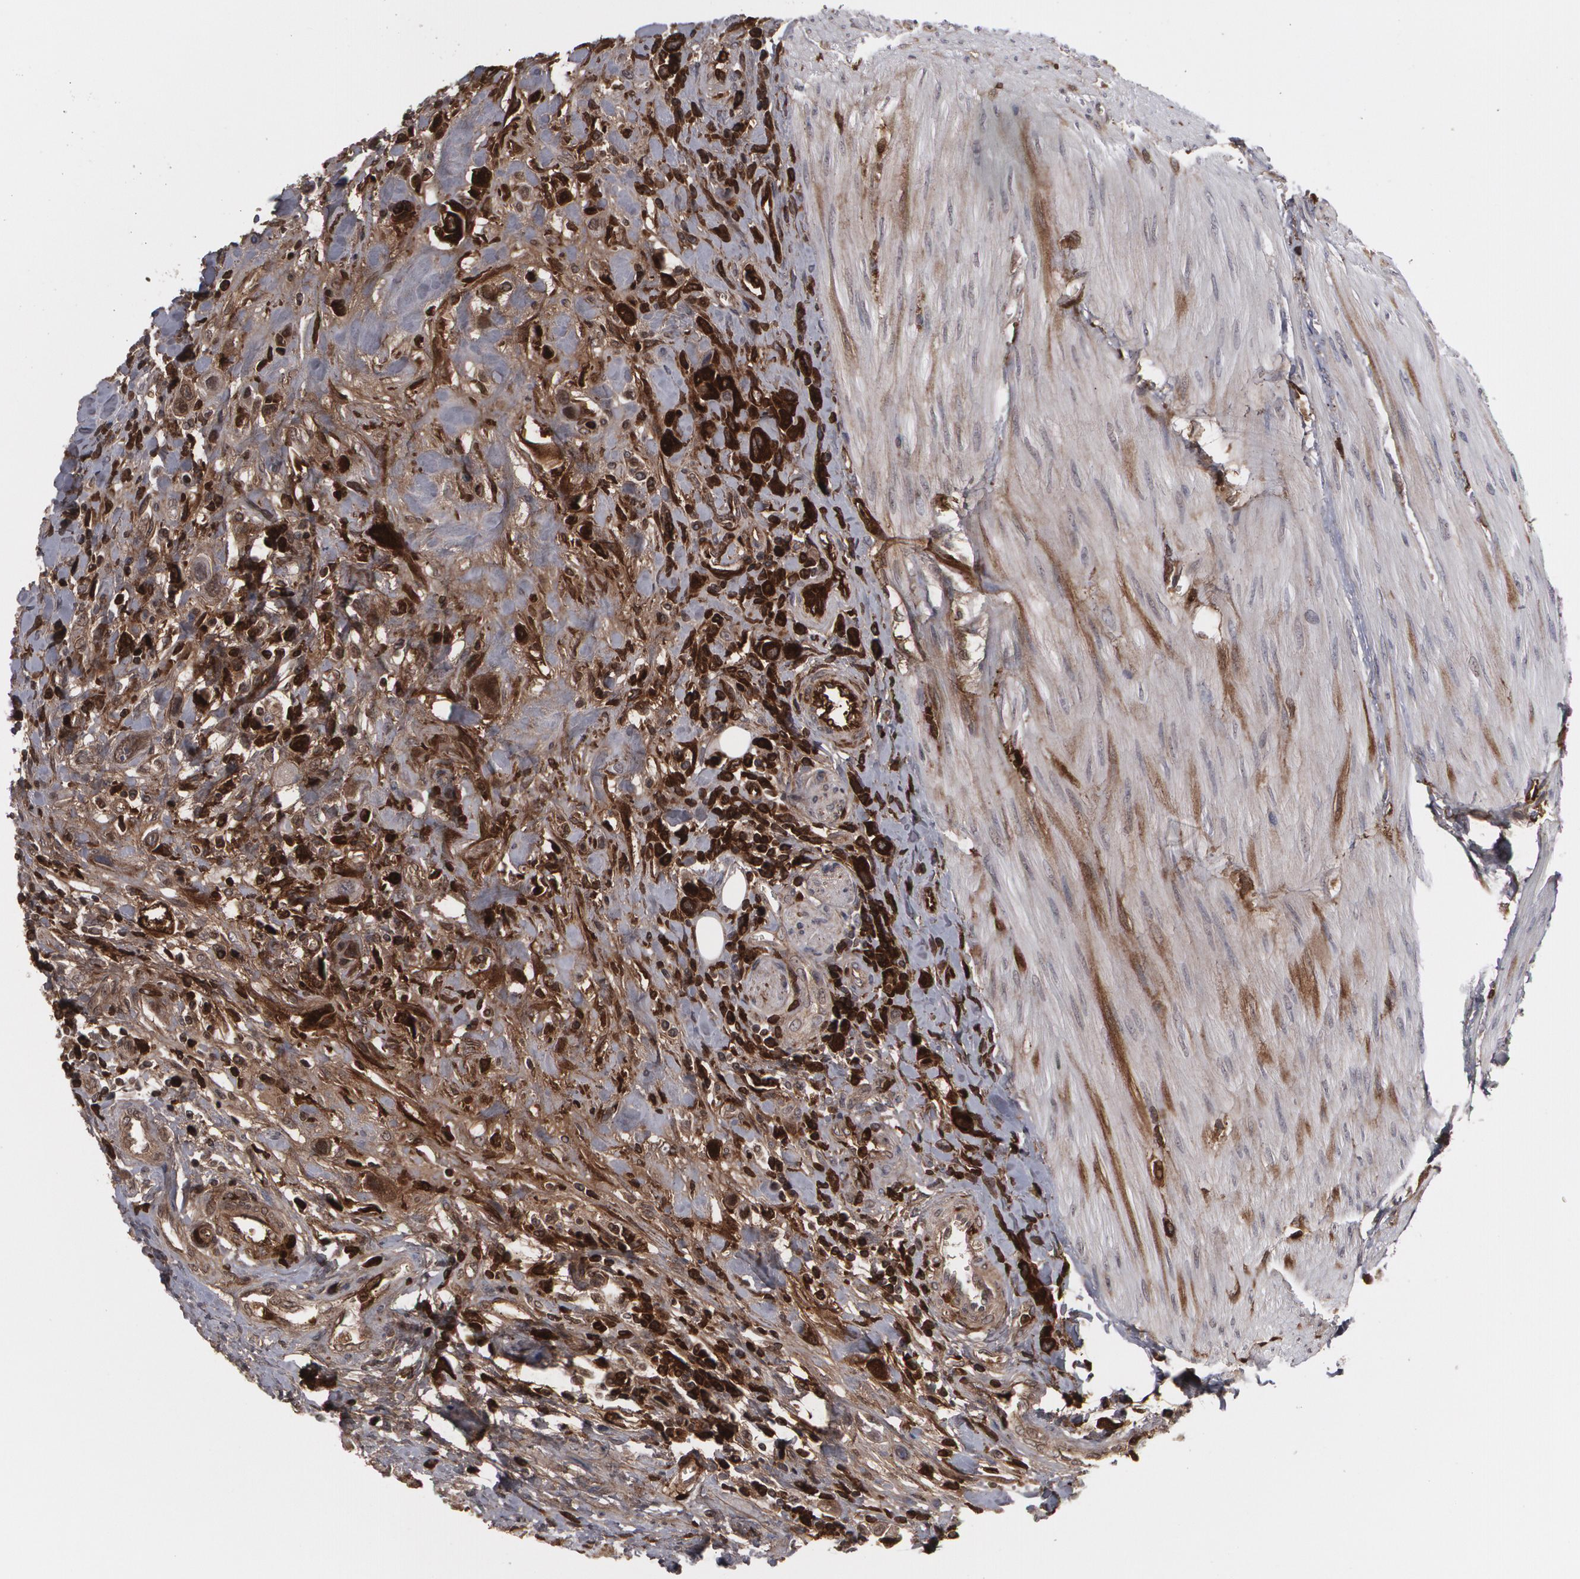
{"staining": {"intensity": "weak", "quantity": "25%-75%", "location": "cytoplasmic/membranous"}, "tissue": "urothelial cancer", "cell_type": "Tumor cells", "image_type": "cancer", "snomed": [{"axis": "morphology", "description": "Urothelial carcinoma, High grade"}, {"axis": "topography", "description": "Urinary bladder"}], "caption": "High-grade urothelial carcinoma tissue exhibits weak cytoplasmic/membranous positivity in about 25%-75% of tumor cells, visualized by immunohistochemistry.", "gene": "LRG1", "patient": {"sex": "male", "age": 50}}